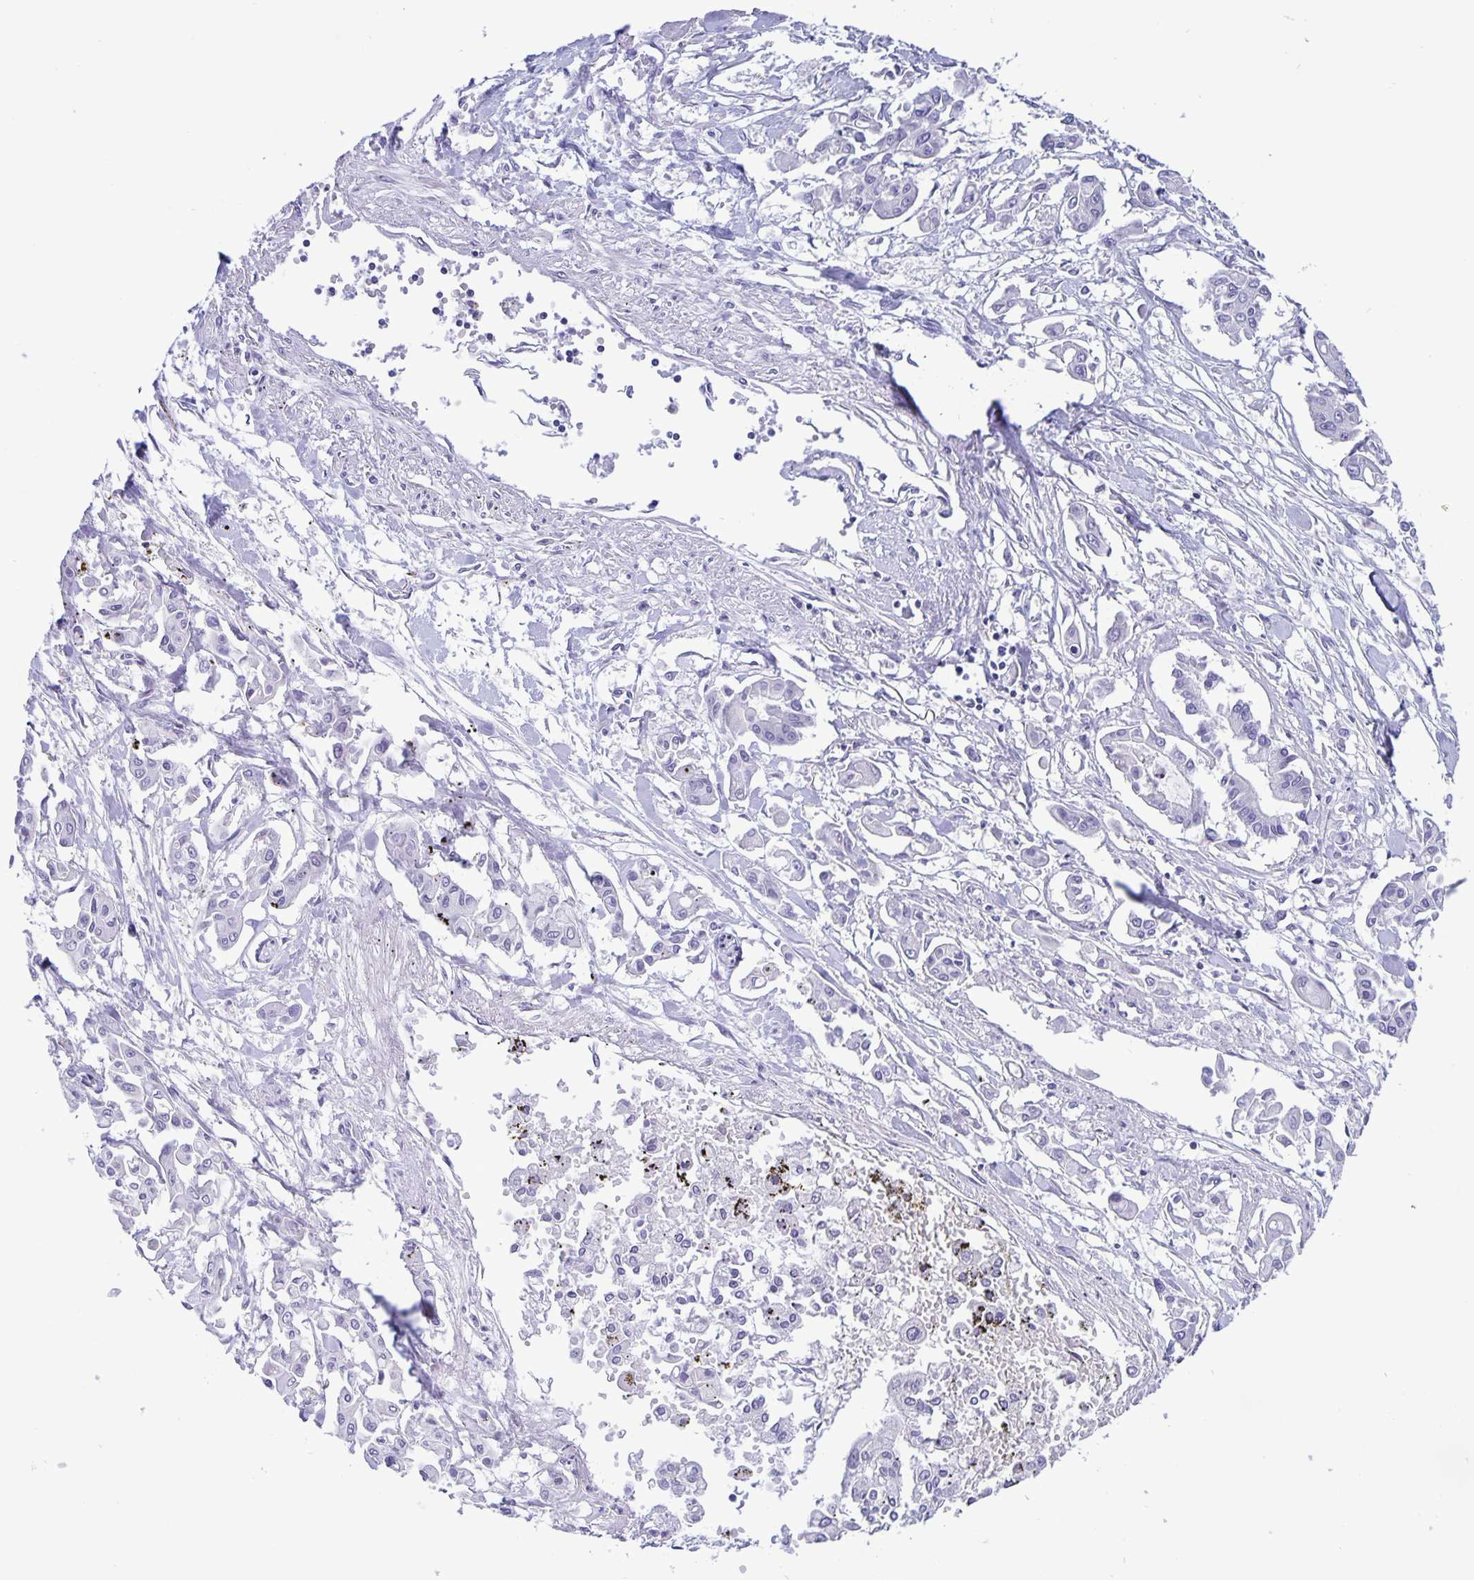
{"staining": {"intensity": "negative", "quantity": "none", "location": "none"}, "tissue": "pancreatic cancer", "cell_type": "Tumor cells", "image_type": "cancer", "snomed": [{"axis": "morphology", "description": "Adenocarcinoma, NOS"}, {"axis": "topography", "description": "Pancreas"}], "caption": "DAB immunohistochemical staining of human pancreatic cancer reveals no significant positivity in tumor cells. The staining is performed using DAB (3,3'-diaminobenzidine) brown chromogen with nuclei counter-stained in using hematoxylin.", "gene": "ERMN", "patient": {"sex": "male", "age": 61}}